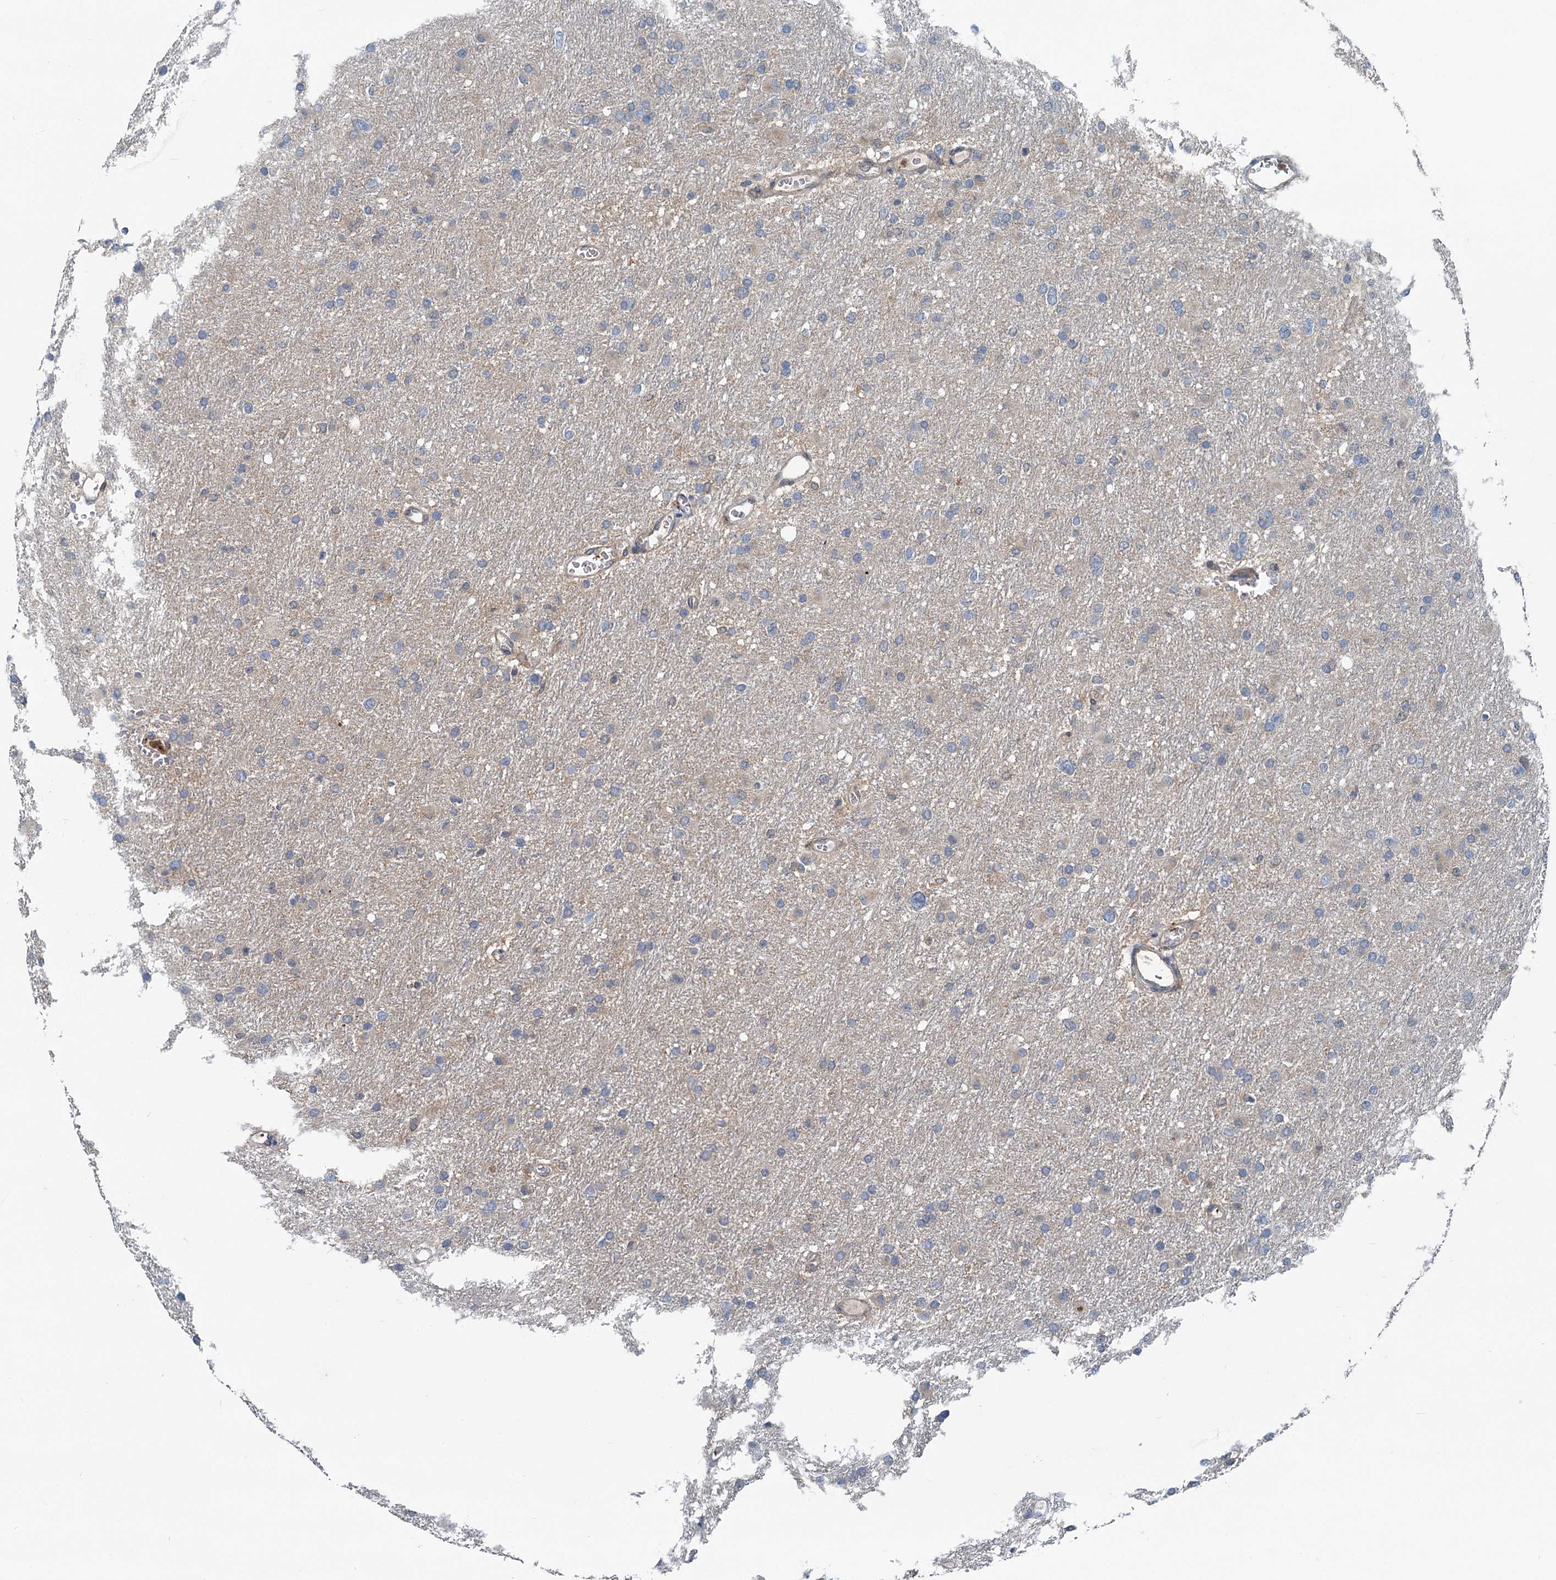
{"staining": {"intensity": "negative", "quantity": "none", "location": "none"}, "tissue": "glioma", "cell_type": "Tumor cells", "image_type": "cancer", "snomed": [{"axis": "morphology", "description": "Glioma, malignant, High grade"}, {"axis": "topography", "description": "Cerebral cortex"}], "caption": "Tumor cells are negative for protein expression in human malignant glioma (high-grade).", "gene": "GCLM", "patient": {"sex": "female", "age": 36}}